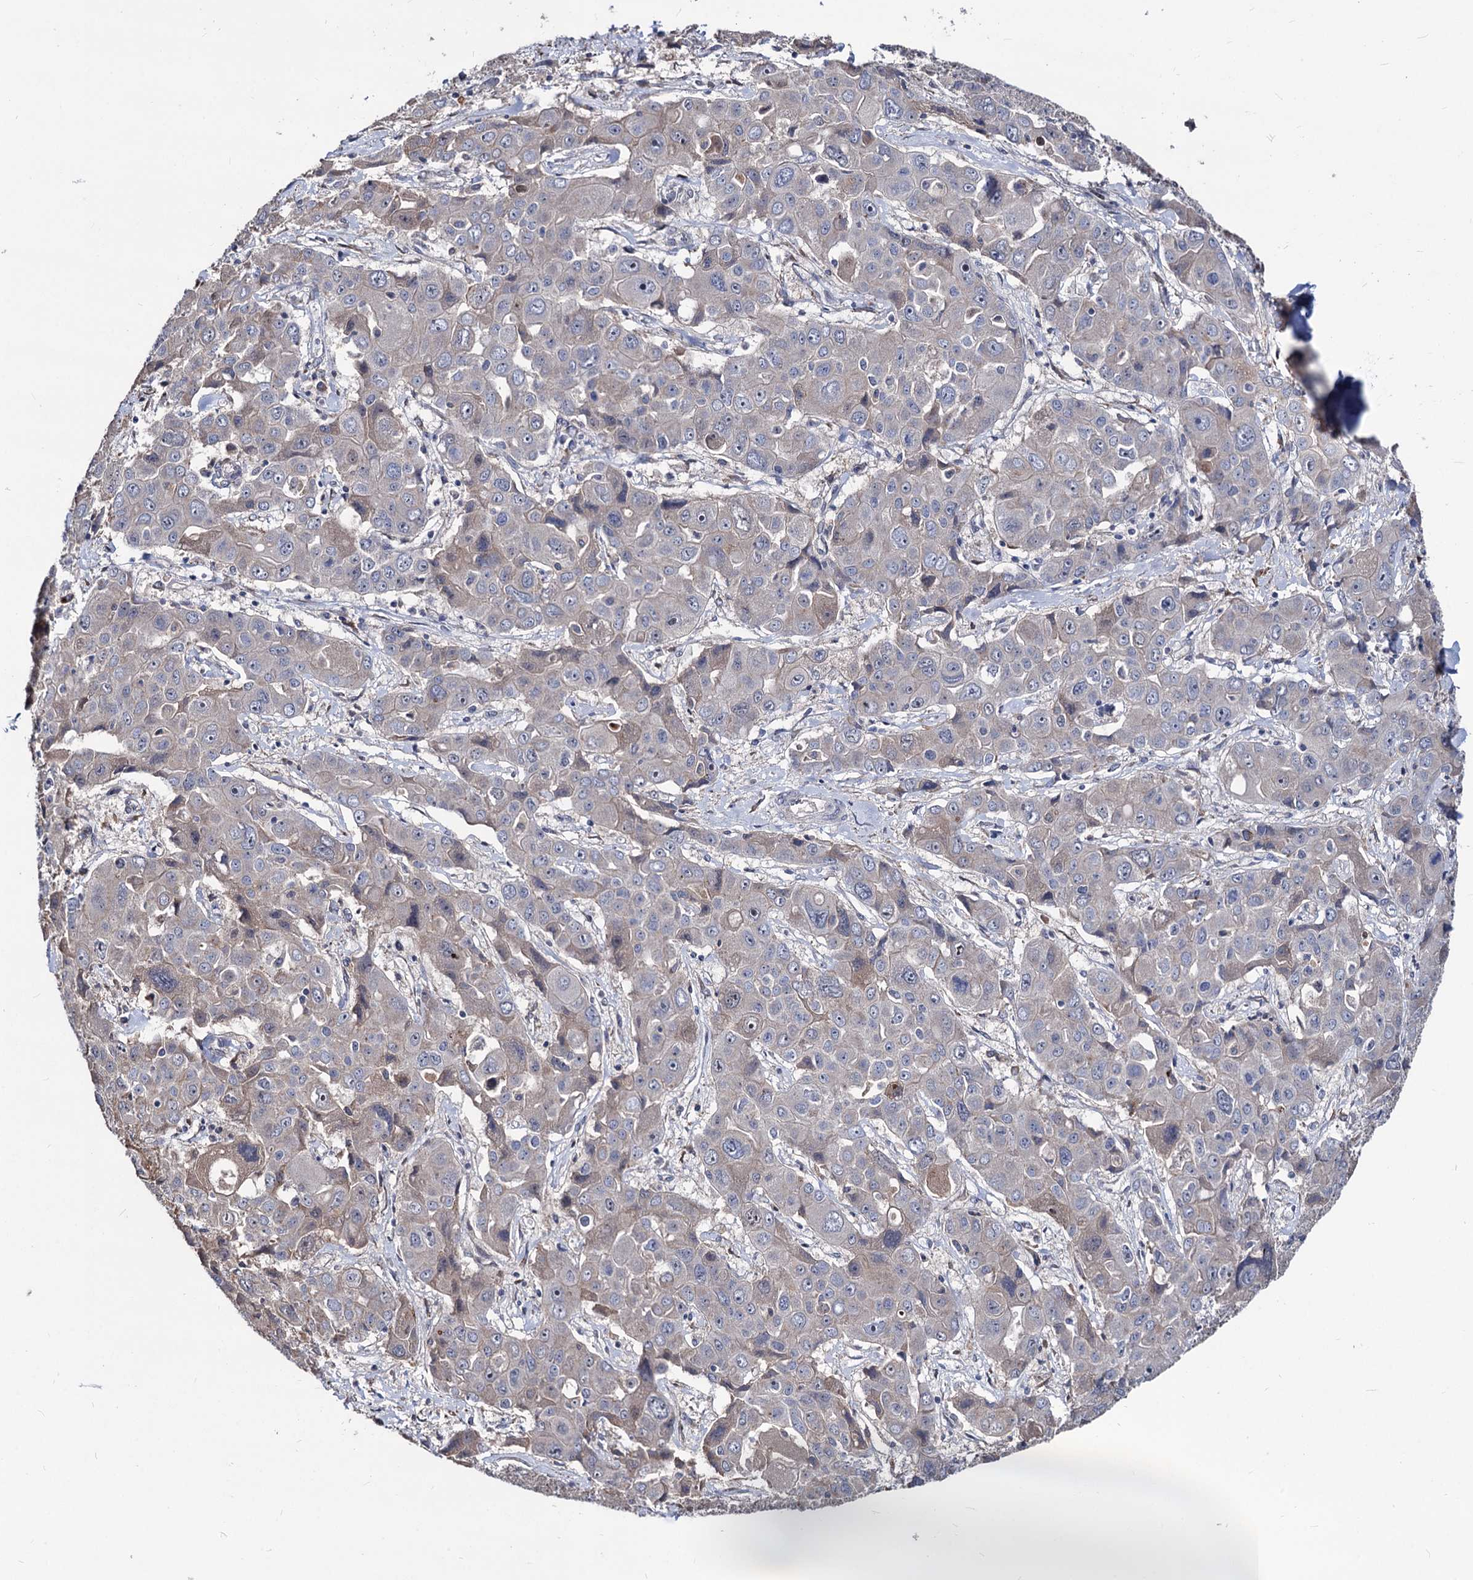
{"staining": {"intensity": "negative", "quantity": "none", "location": "none"}, "tissue": "liver cancer", "cell_type": "Tumor cells", "image_type": "cancer", "snomed": [{"axis": "morphology", "description": "Cholangiocarcinoma"}, {"axis": "topography", "description": "Liver"}], "caption": "High power microscopy image of an IHC image of liver cancer, revealing no significant positivity in tumor cells.", "gene": "SMAGP", "patient": {"sex": "male", "age": 67}}